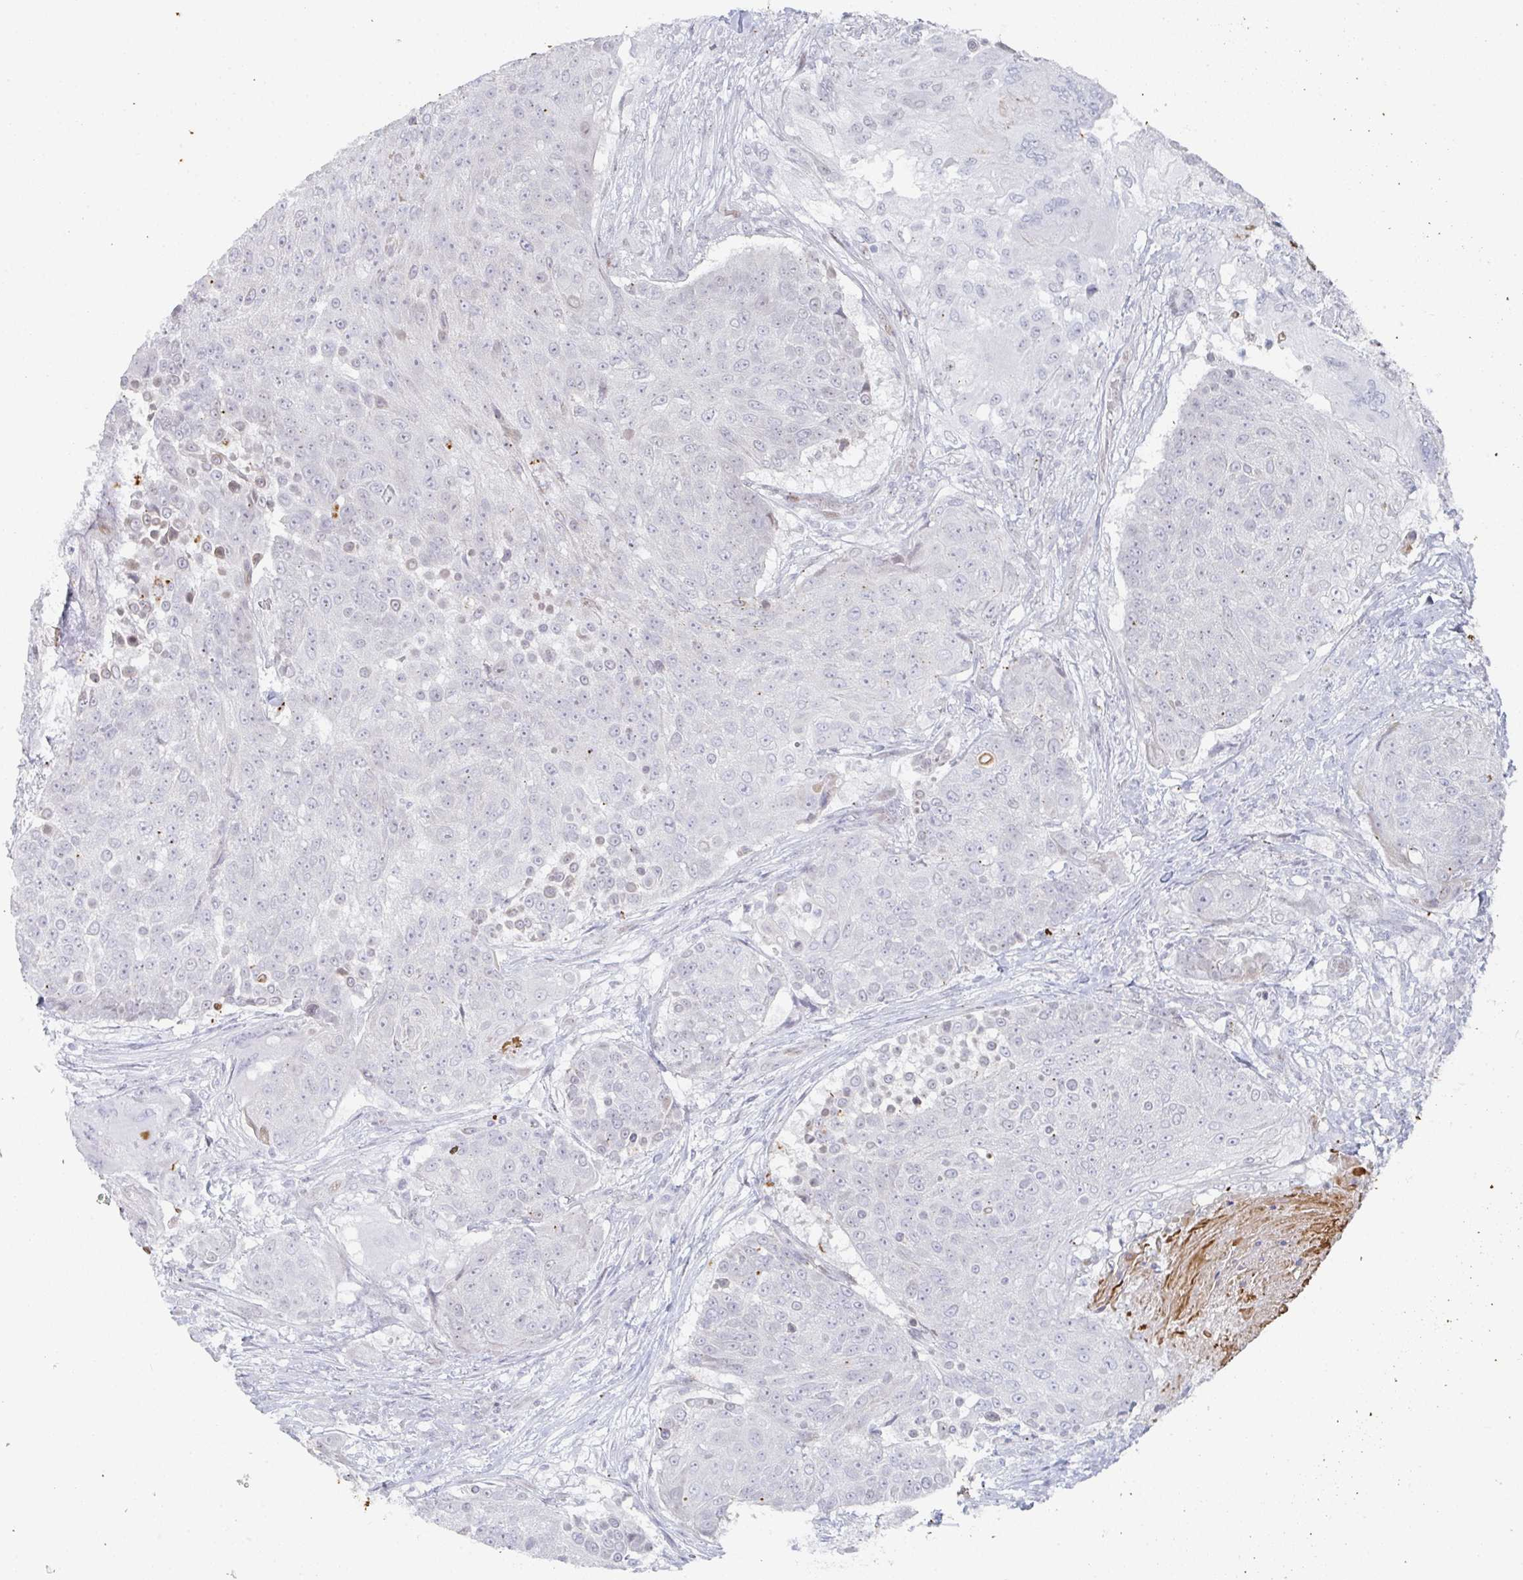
{"staining": {"intensity": "negative", "quantity": "none", "location": "none"}, "tissue": "urothelial cancer", "cell_type": "Tumor cells", "image_type": "cancer", "snomed": [{"axis": "morphology", "description": "Urothelial carcinoma, High grade"}, {"axis": "topography", "description": "Urinary bladder"}], "caption": "IHC photomicrograph of neoplastic tissue: high-grade urothelial carcinoma stained with DAB shows no significant protein expression in tumor cells. The staining was performed using DAB (3,3'-diaminobenzidine) to visualize the protein expression in brown, while the nuclei were stained in blue with hematoxylin (Magnification: 20x).", "gene": "POU2AF2", "patient": {"sex": "female", "age": 63}}